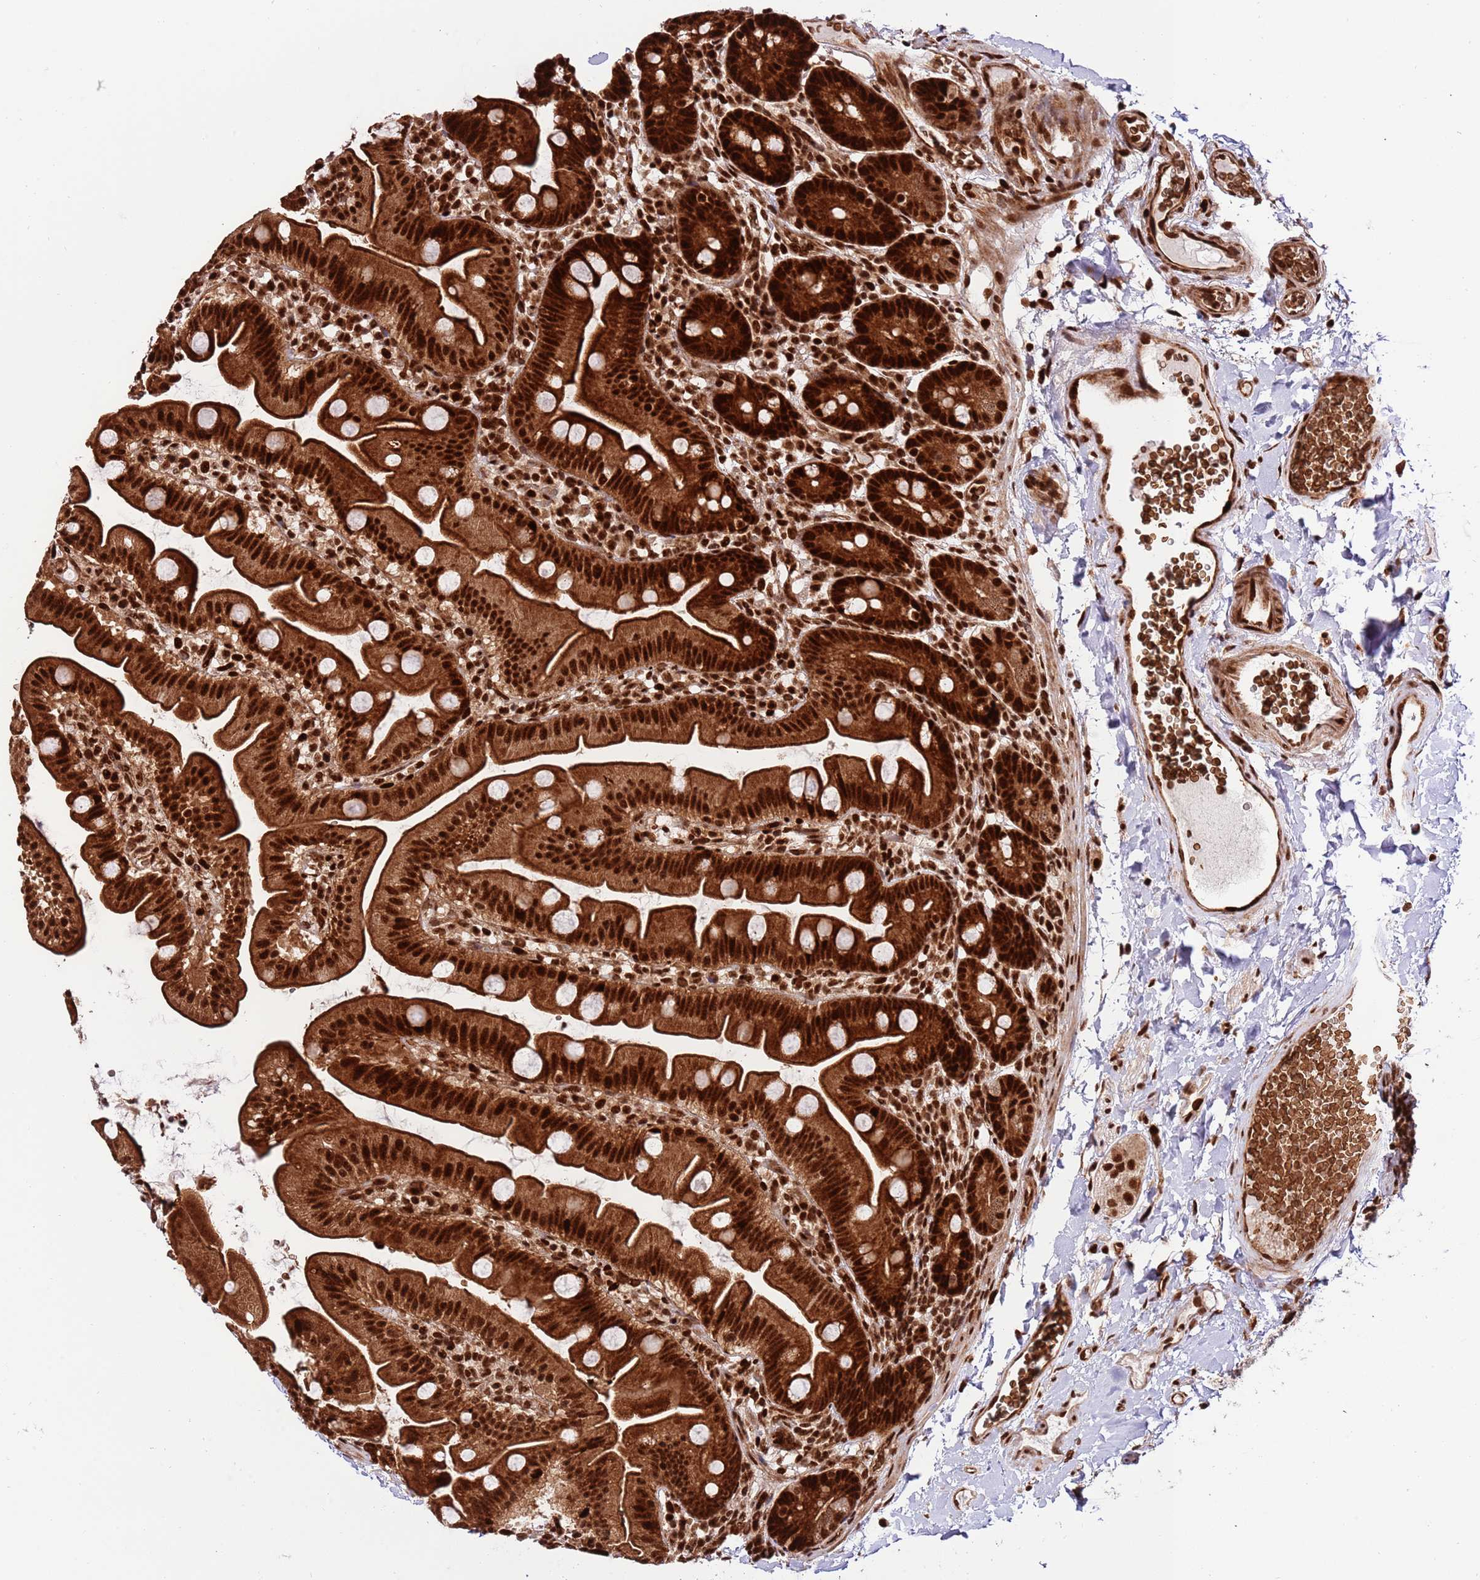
{"staining": {"intensity": "strong", "quantity": ">75%", "location": "cytoplasmic/membranous,nuclear"}, "tissue": "small intestine", "cell_type": "Glandular cells", "image_type": "normal", "snomed": [{"axis": "morphology", "description": "Normal tissue, NOS"}, {"axis": "topography", "description": "Small intestine"}], "caption": "Protein staining demonstrates strong cytoplasmic/membranous,nuclear positivity in about >75% of glandular cells in normal small intestine.", "gene": "RIF1", "patient": {"sex": "female", "age": 68}}